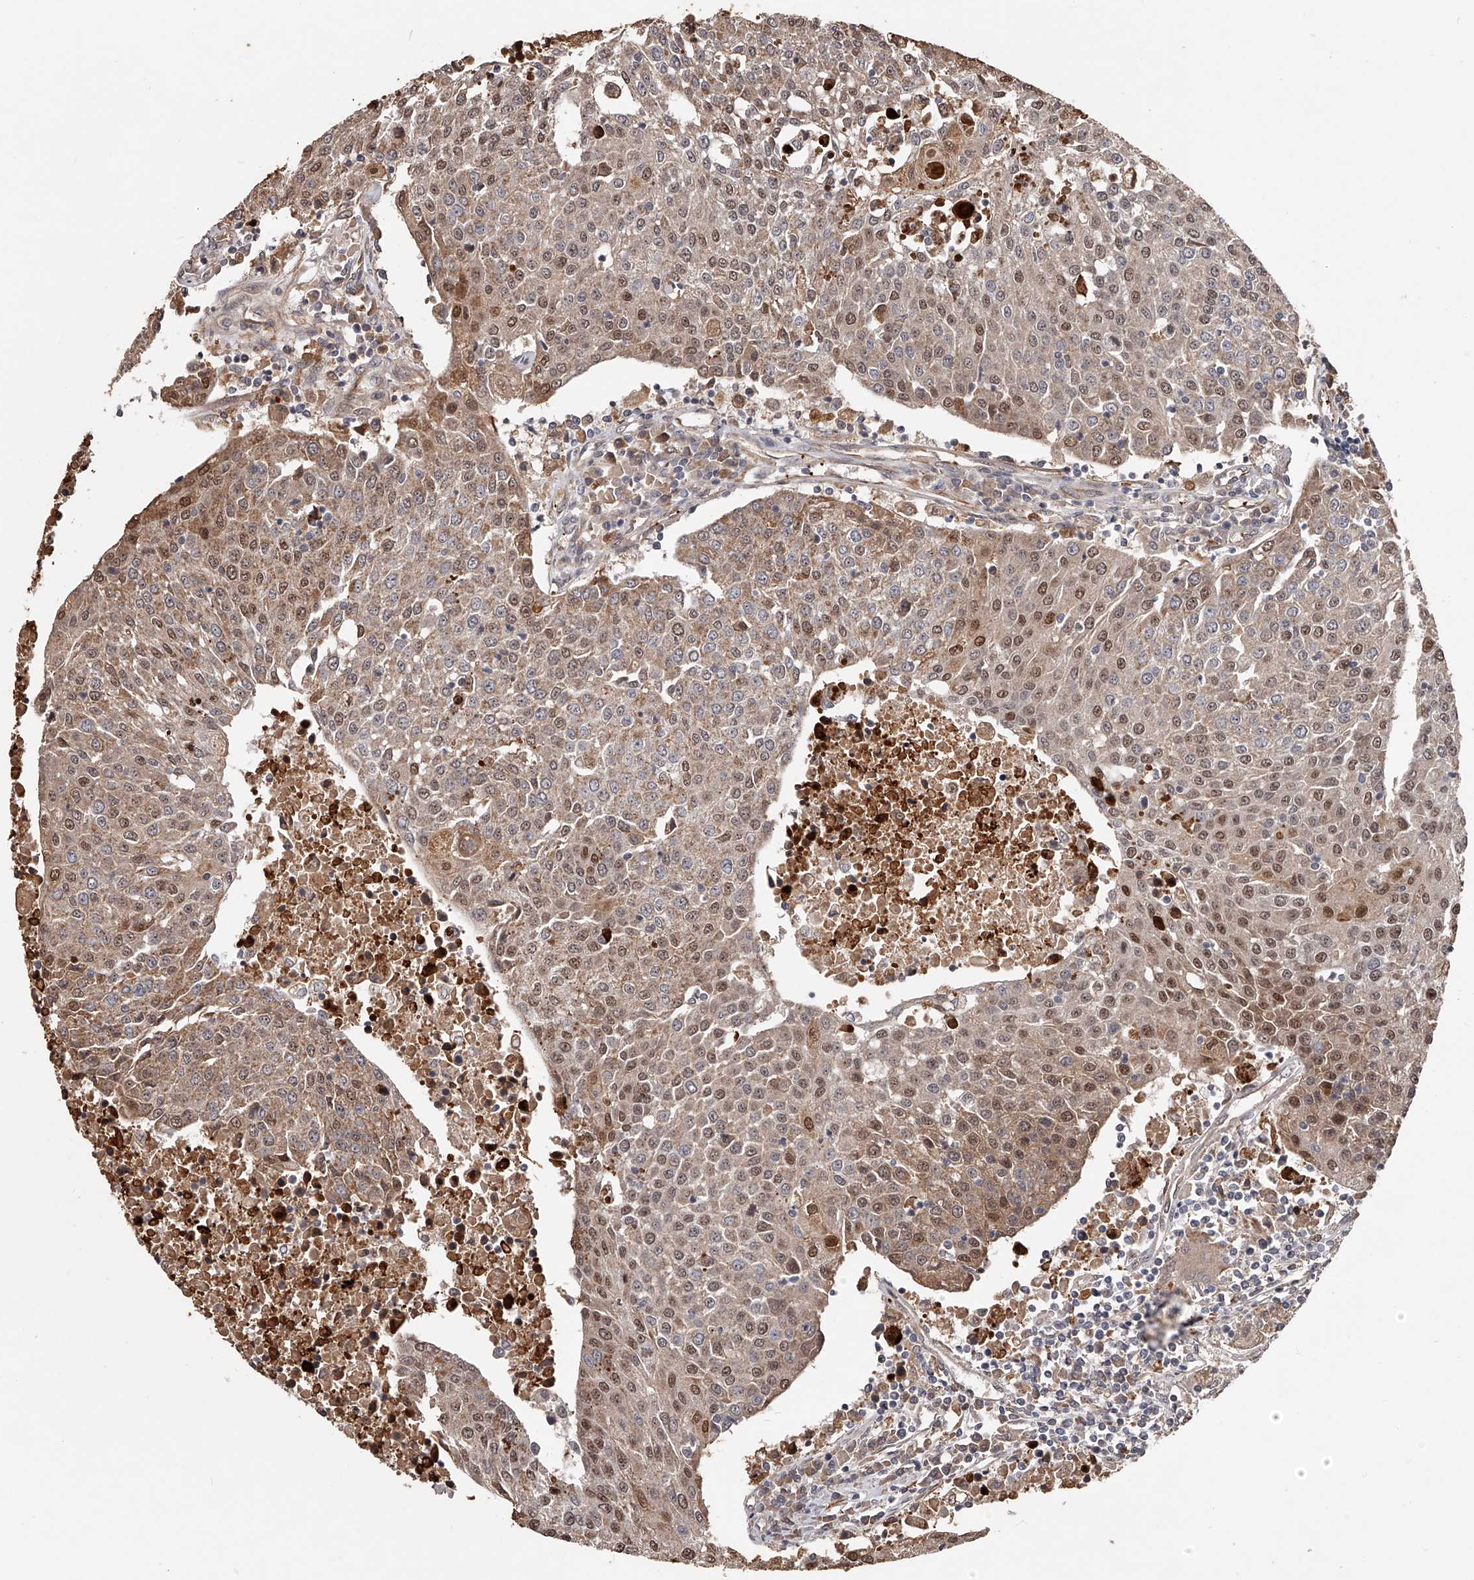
{"staining": {"intensity": "moderate", "quantity": ">75%", "location": "cytoplasmic/membranous,nuclear"}, "tissue": "urothelial cancer", "cell_type": "Tumor cells", "image_type": "cancer", "snomed": [{"axis": "morphology", "description": "Urothelial carcinoma, High grade"}, {"axis": "topography", "description": "Urinary bladder"}], "caption": "There is medium levels of moderate cytoplasmic/membranous and nuclear positivity in tumor cells of high-grade urothelial carcinoma, as demonstrated by immunohistochemical staining (brown color).", "gene": "URGCP", "patient": {"sex": "female", "age": 85}}